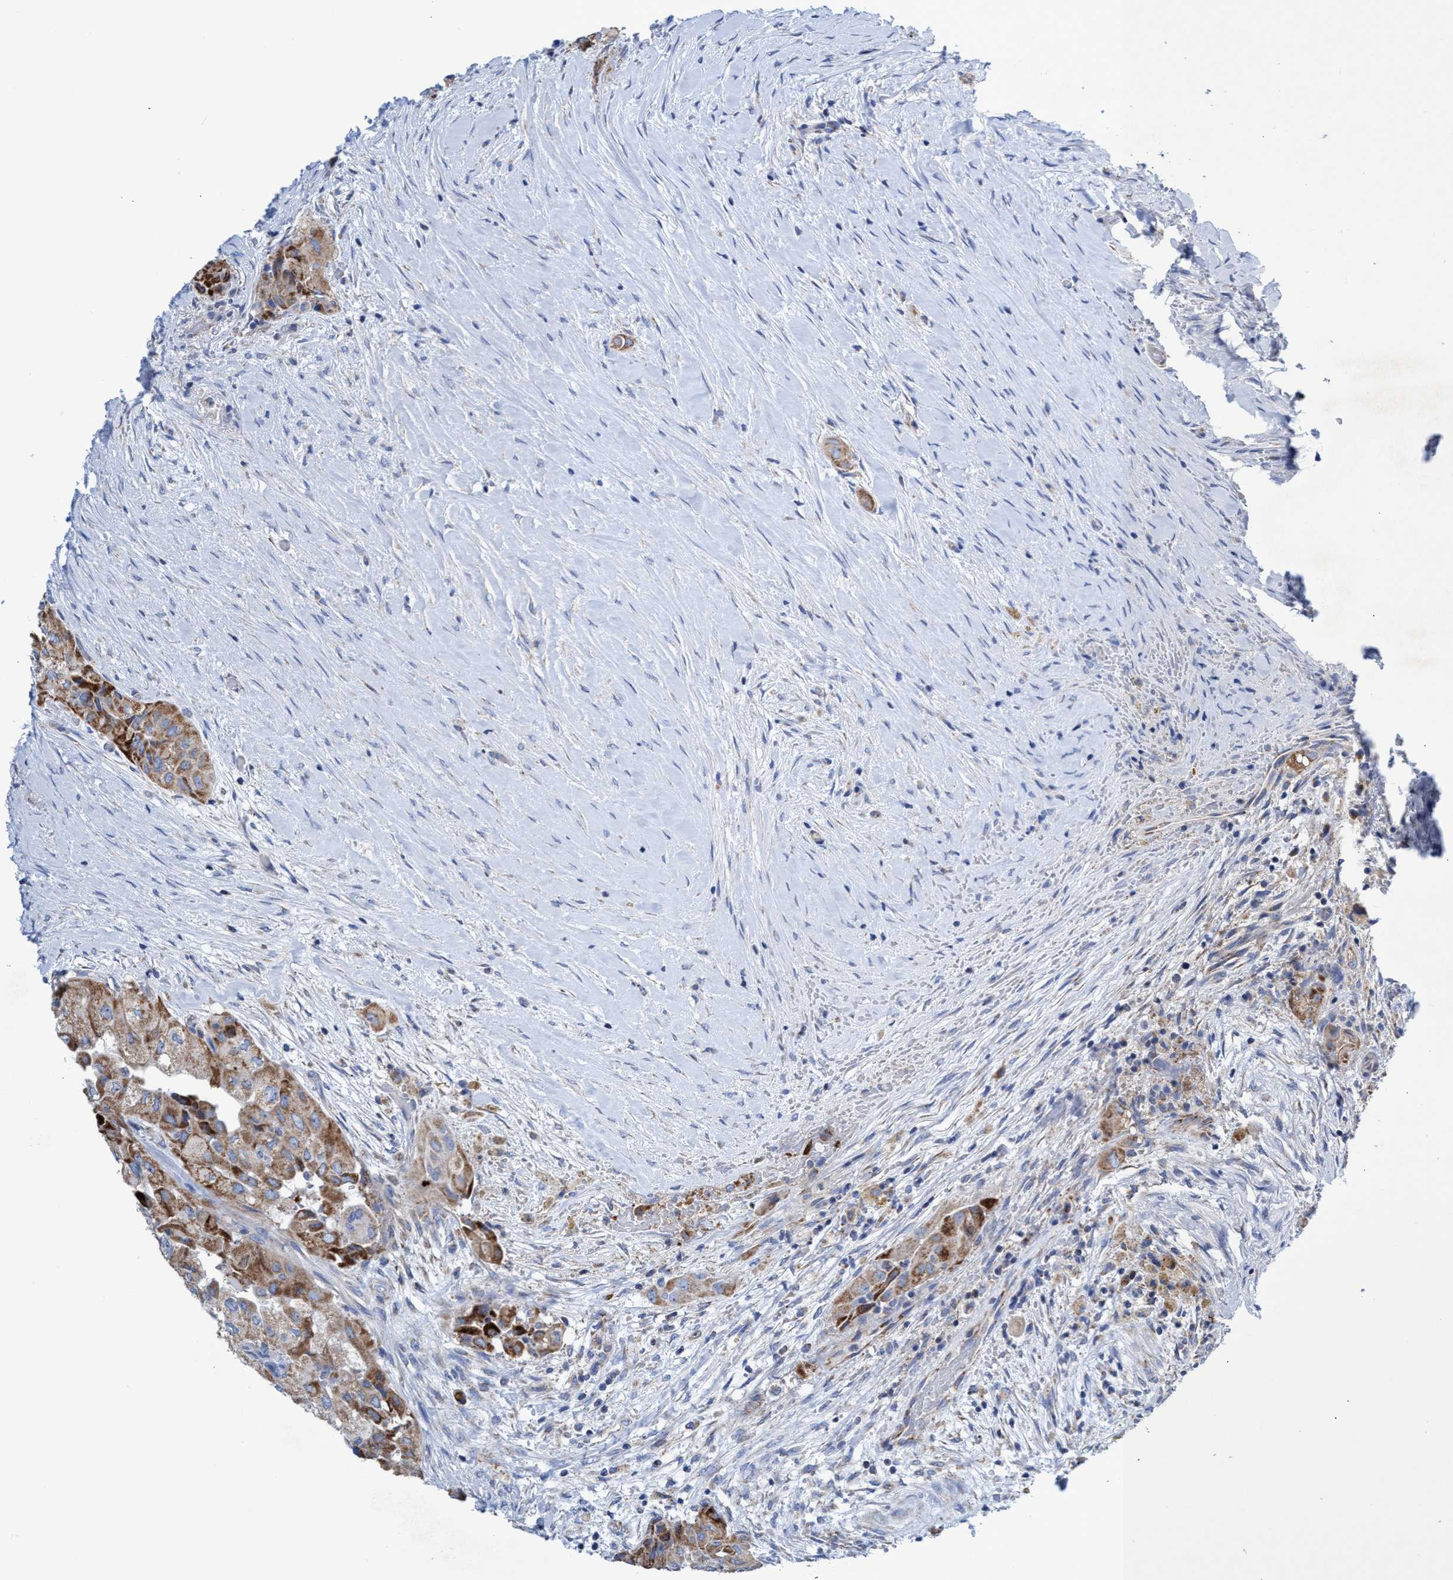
{"staining": {"intensity": "moderate", "quantity": ">75%", "location": "cytoplasmic/membranous"}, "tissue": "thyroid cancer", "cell_type": "Tumor cells", "image_type": "cancer", "snomed": [{"axis": "morphology", "description": "Papillary adenocarcinoma, NOS"}, {"axis": "topography", "description": "Thyroid gland"}], "caption": "Thyroid papillary adenocarcinoma was stained to show a protein in brown. There is medium levels of moderate cytoplasmic/membranous positivity in about >75% of tumor cells.", "gene": "ZNF750", "patient": {"sex": "female", "age": 59}}